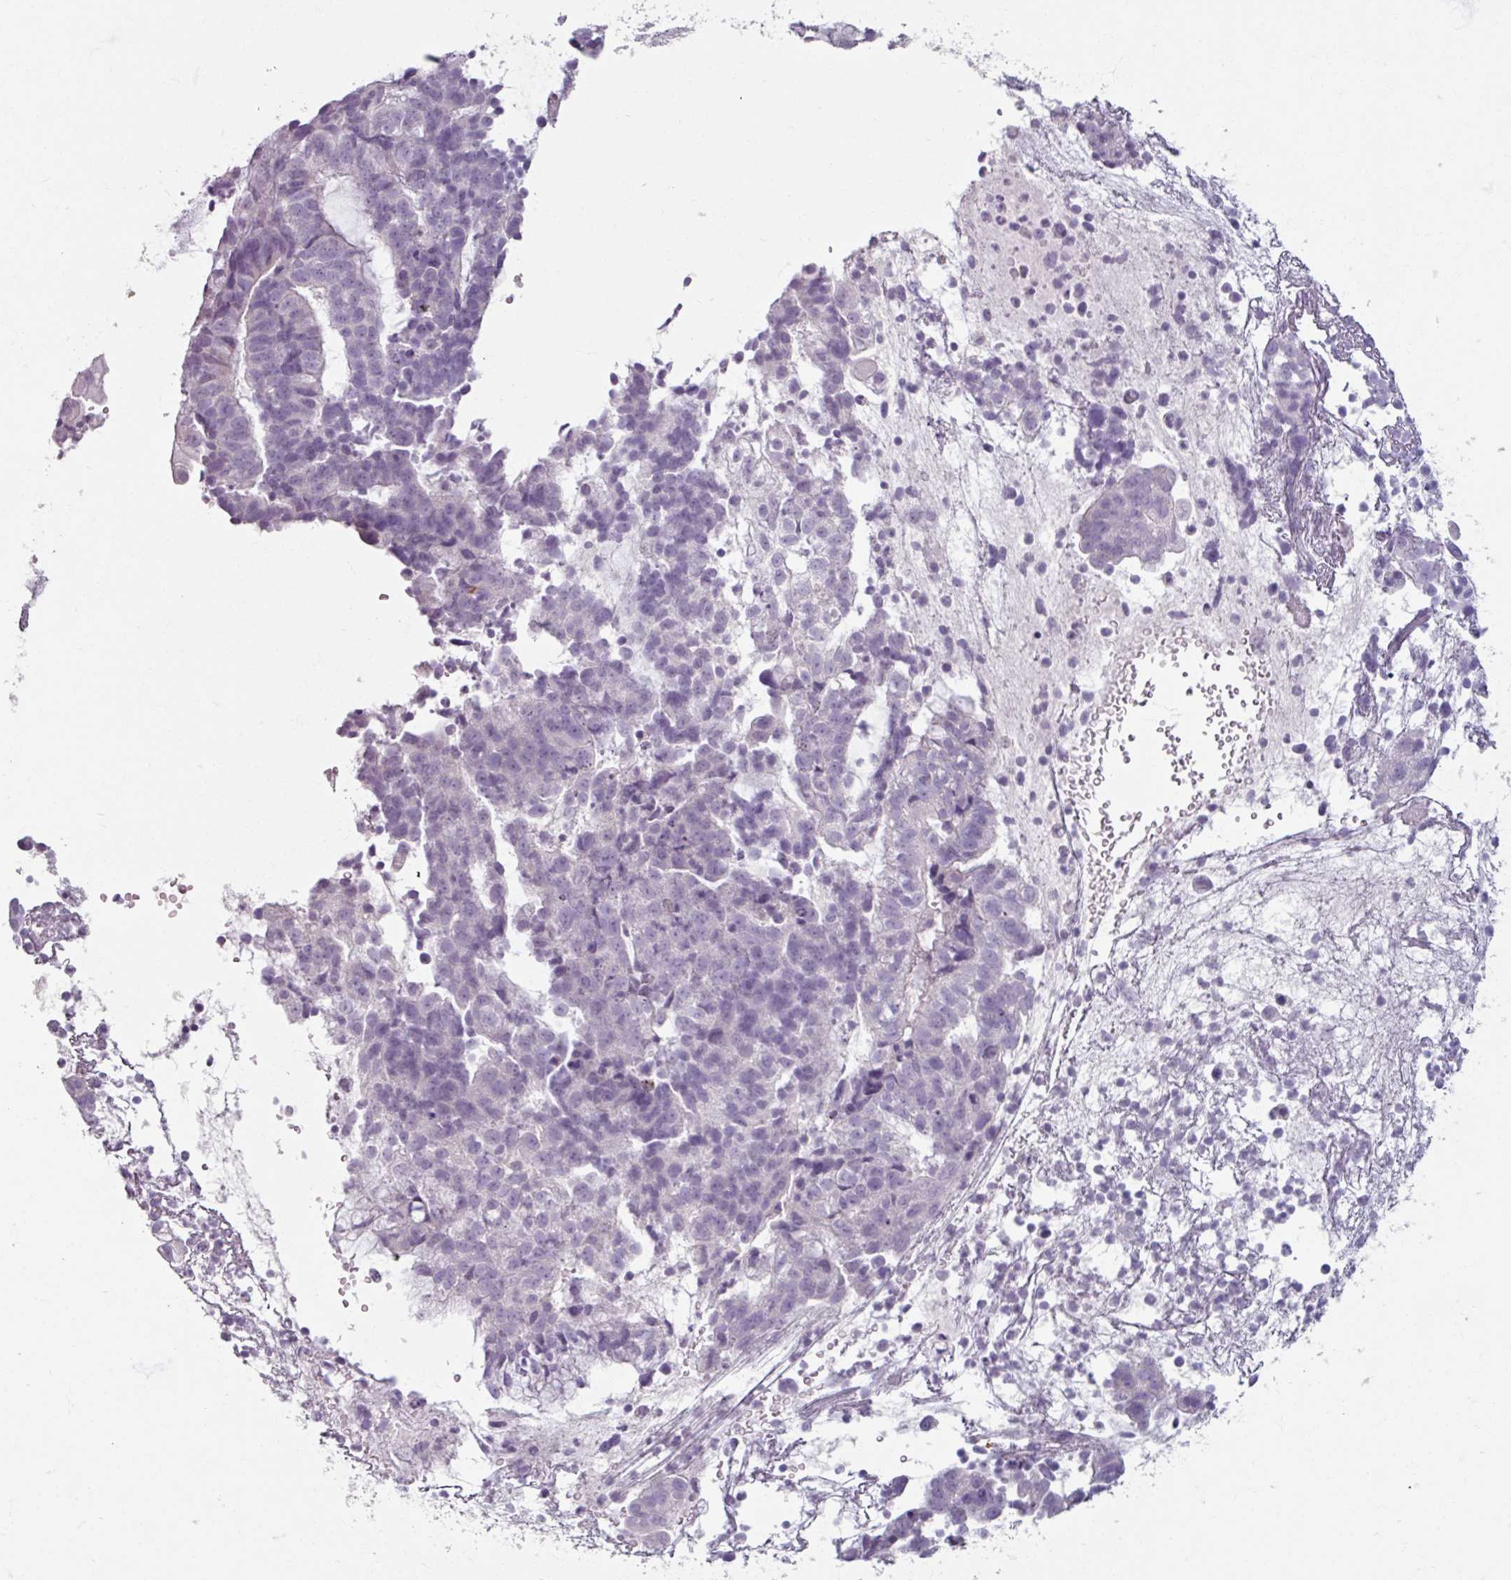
{"staining": {"intensity": "negative", "quantity": "none", "location": "none"}, "tissue": "endometrial cancer", "cell_type": "Tumor cells", "image_type": "cancer", "snomed": [{"axis": "morphology", "description": "Adenocarcinoma, NOS"}, {"axis": "topography", "description": "Endometrium"}], "caption": "IHC of adenocarcinoma (endometrial) reveals no staining in tumor cells.", "gene": "SLC27A5", "patient": {"sex": "female", "age": 76}}